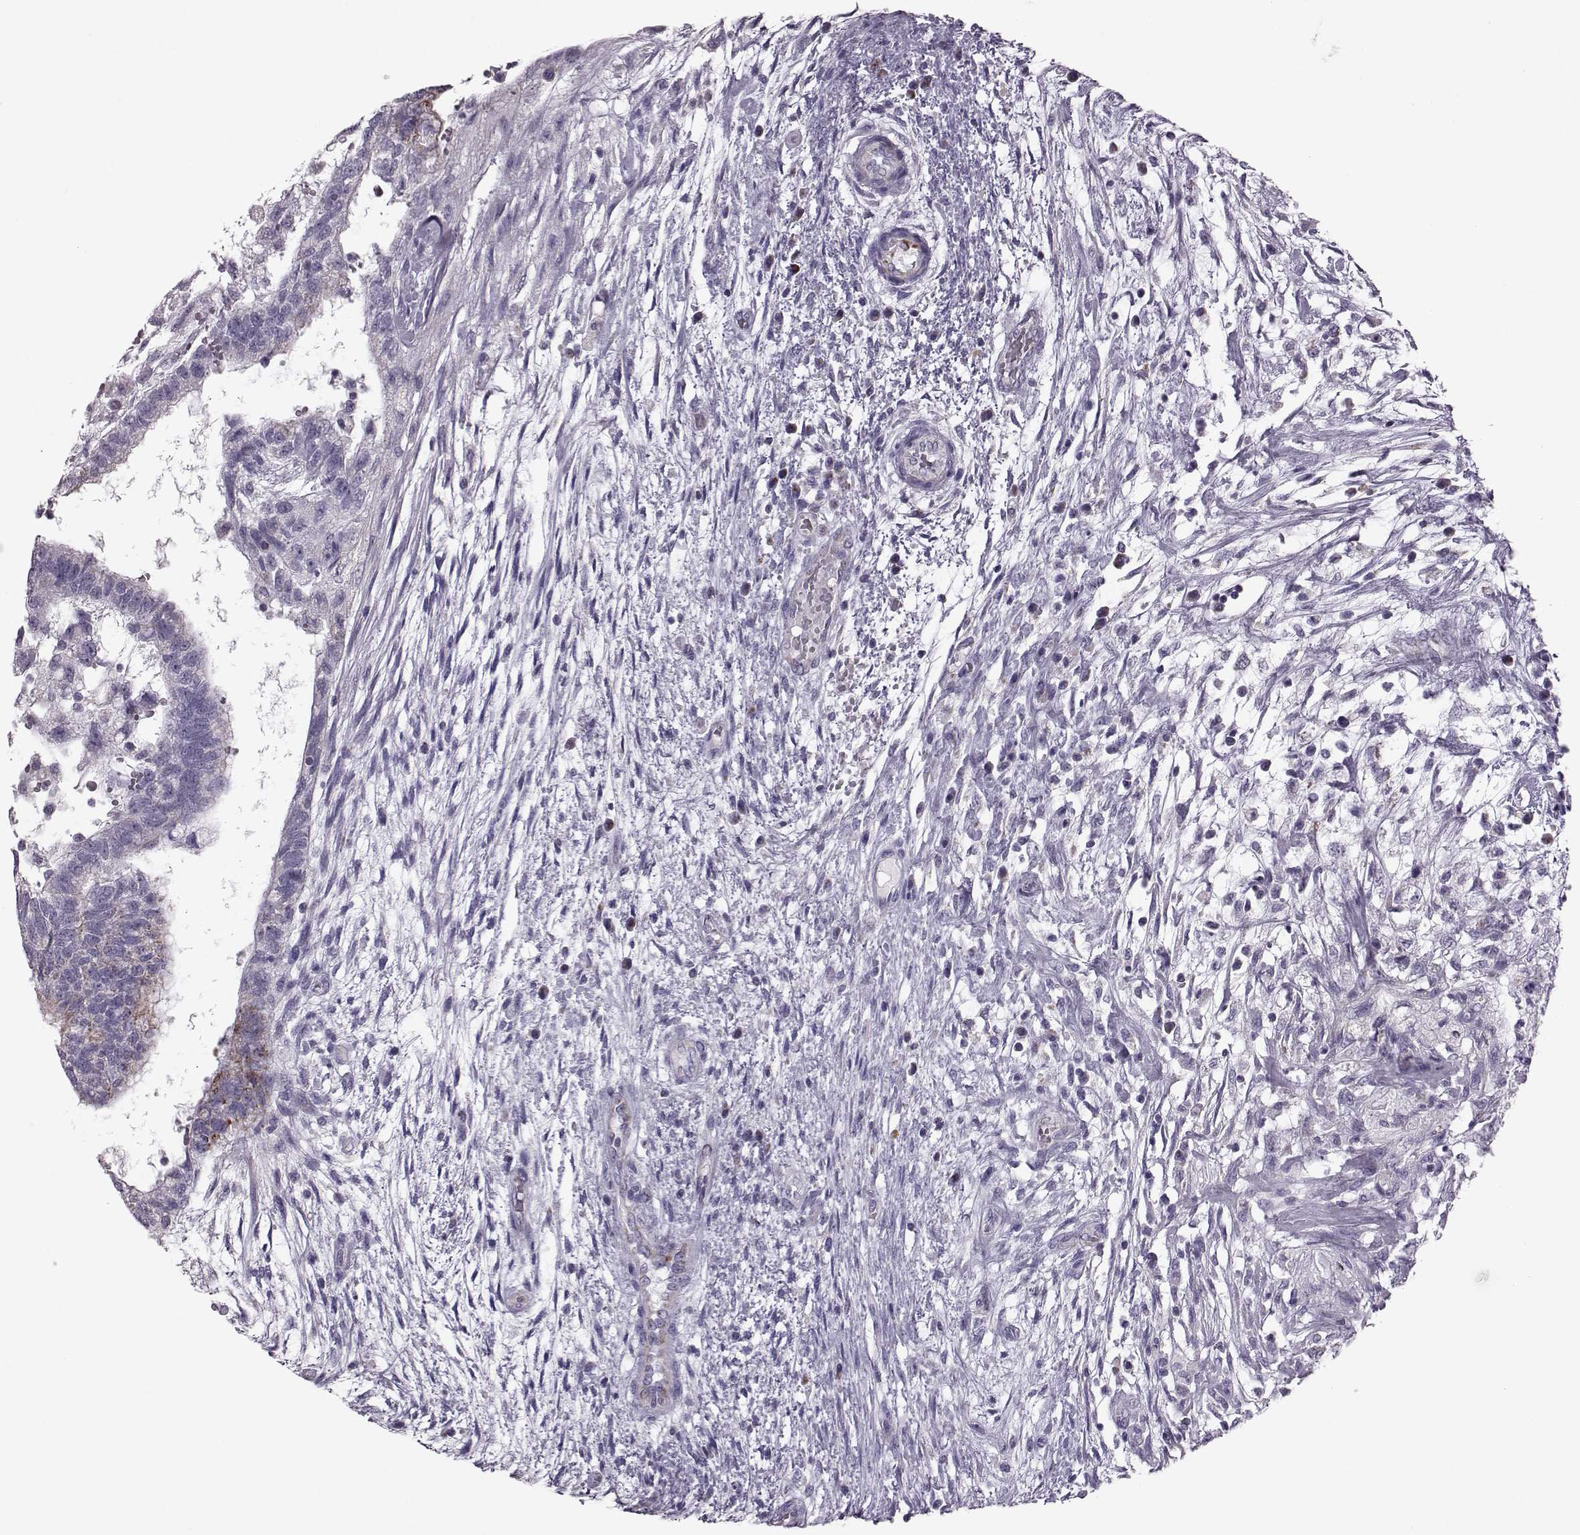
{"staining": {"intensity": "strong", "quantity": "<25%", "location": "cytoplasmic/membranous"}, "tissue": "testis cancer", "cell_type": "Tumor cells", "image_type": "cancer", "snomed": [{"axis": "morphology", "description": "Normal tissue, NOS"}, {"axis": "morphology", "description": "Carcinoma, Embryonal, NOS"}, {"axis": "topography", "description": "Testis"}, {"axis": "topography", "description": "Epididymis"}], "caption": "About <25% of tumor cells in testis cancer (embryonal carcinoma) display strong cytoplasmic/membranous protein positivity as visualized by brown immunohistochemical staining.", "gene": "RIMS2", "patient": {"sex": "male", "age": 32}}